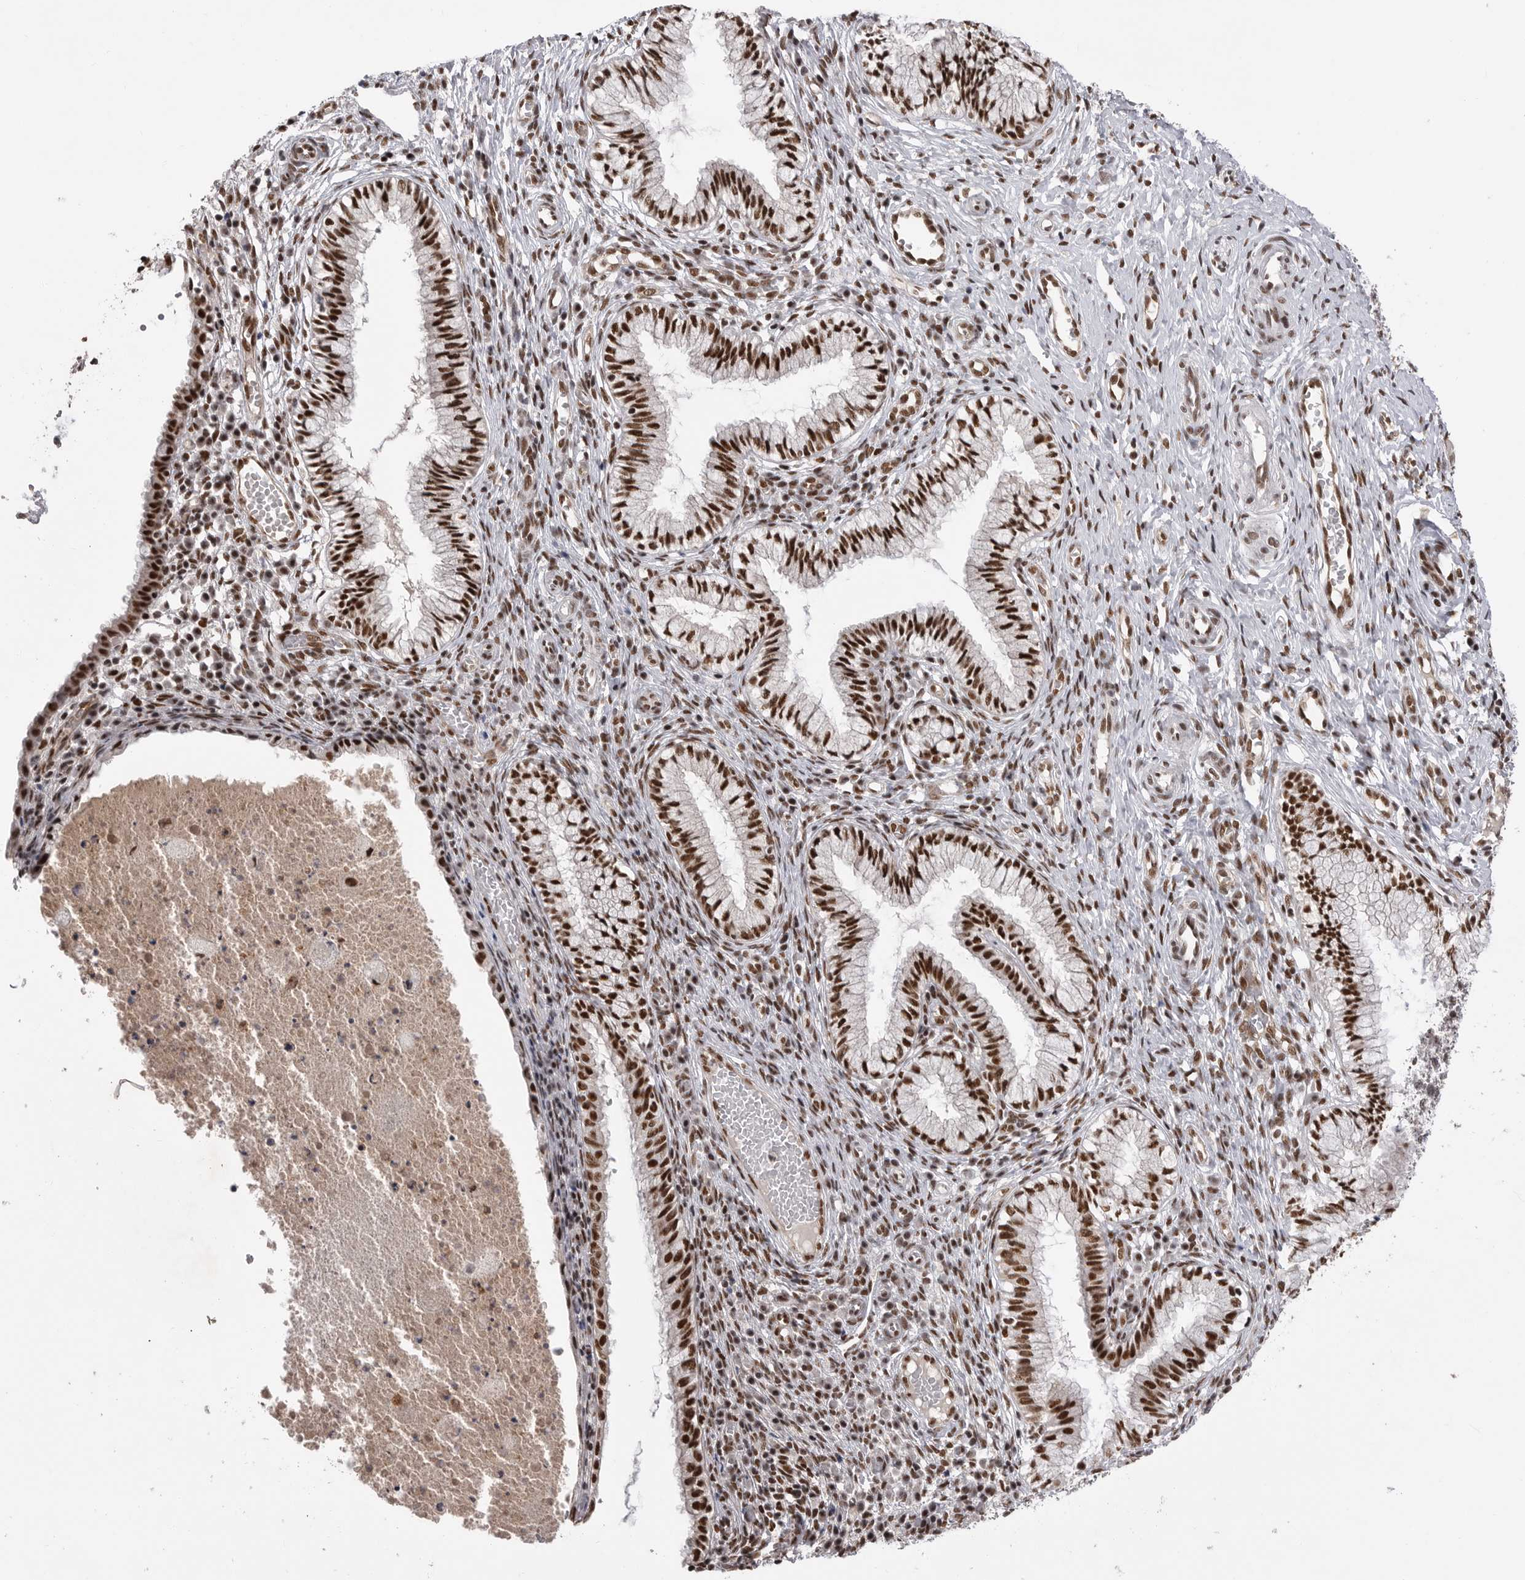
{"staining": {"intensity": "strong", "quantity": ">75%", "location": "nuclear"}, "tissue": "cervix", "cell_type": "Glandular cells", "image_type": "normal", "snomed": [{"axis": "morphology", "description": "Normal tissue, NOS"}, {"axis": "topography", "description": "Cervix"}], "caption": "Benign cervix demonstrates strong nuclear positivity in approximately >75% of glandular cells, visualized by immunohistochemistry. The staining is performed using DAB (3,3'-diaminobenzidine) brown chromogen to label protein expression. The nuclei are counter-stained blue using hematoxylin.", "gene": "PPP1R8", "patient": {"sex": "female", "age": 27}}